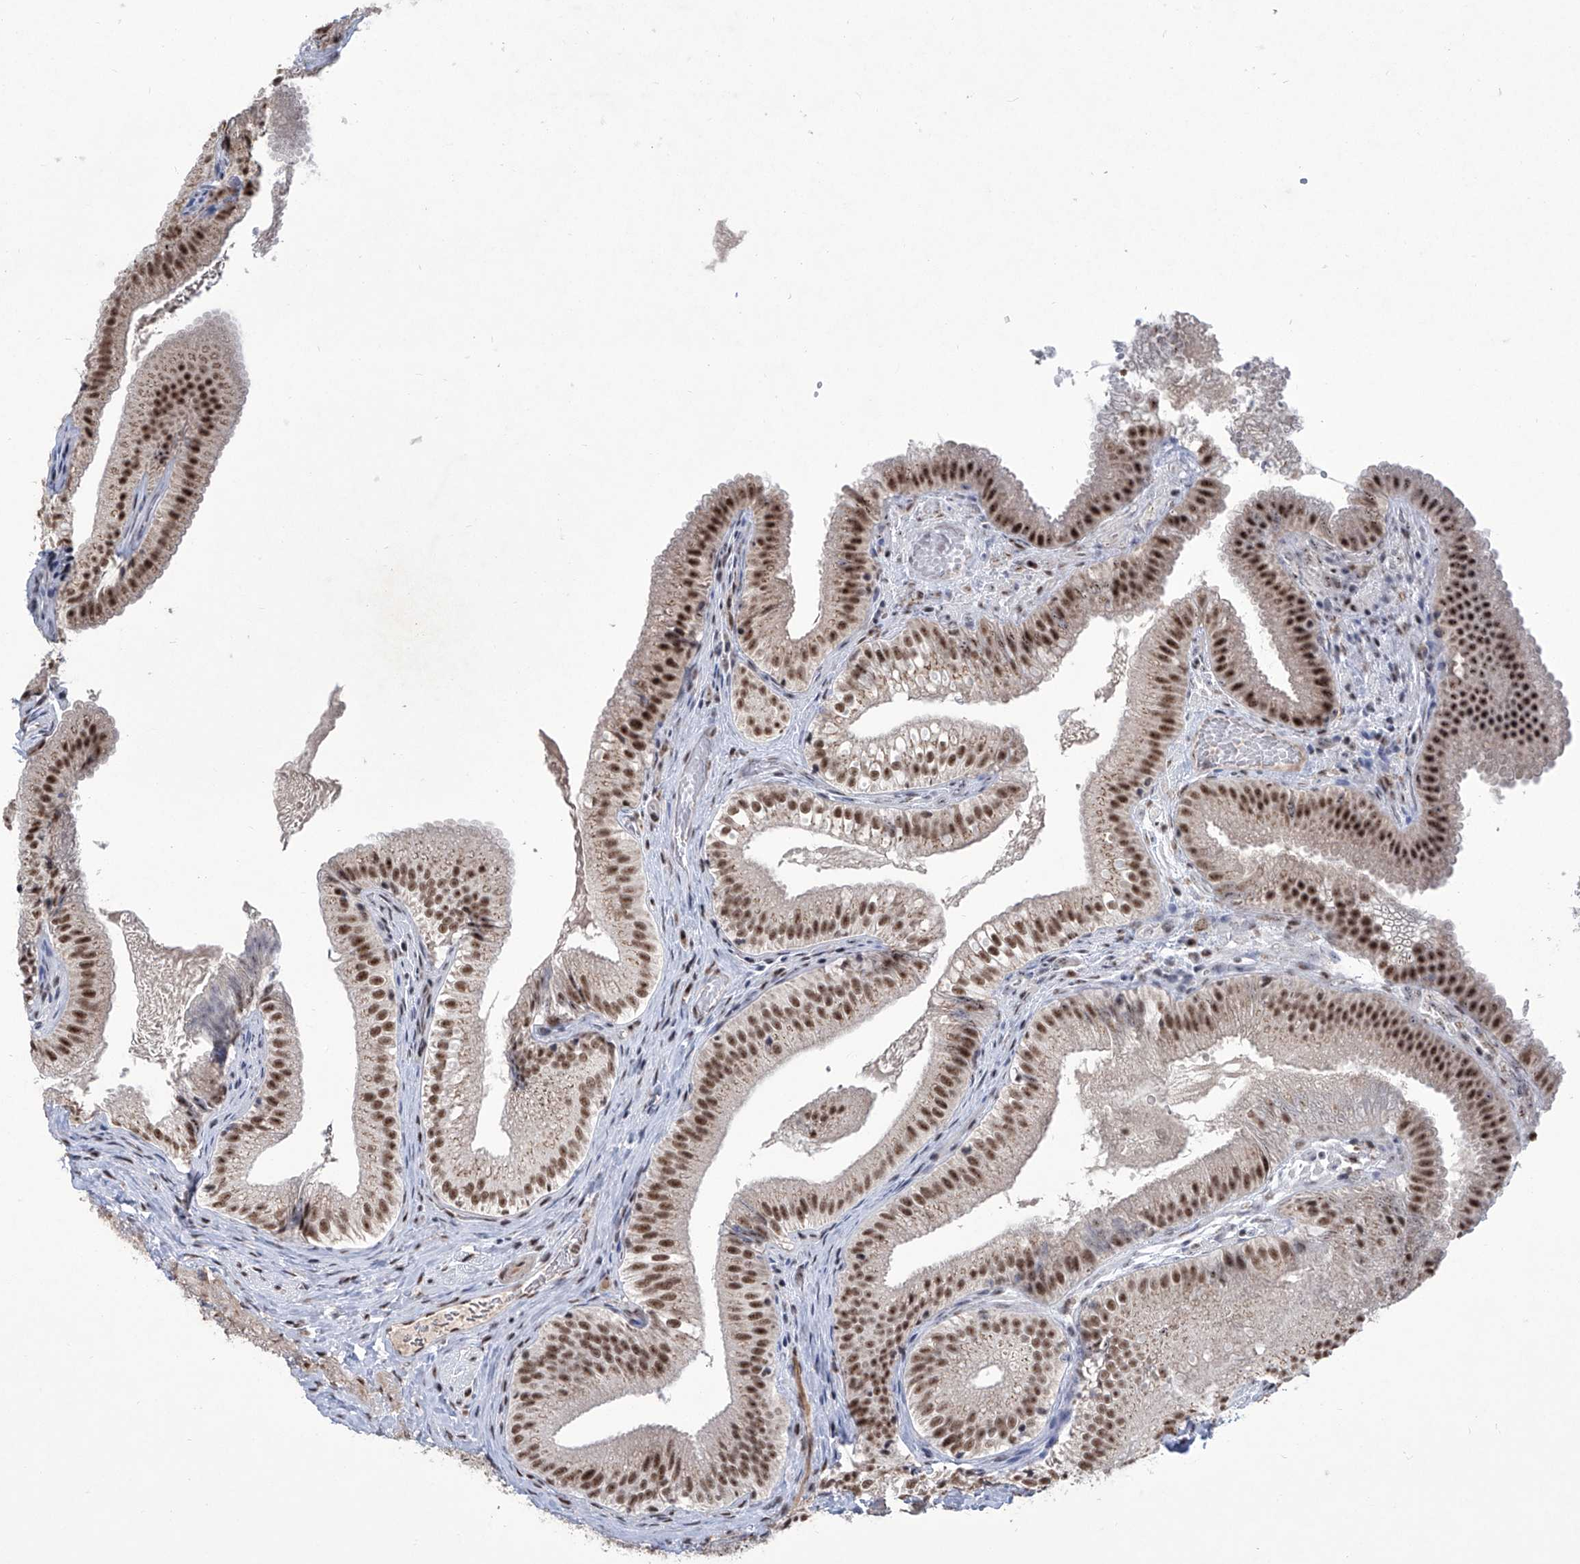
{"staining": {"intensity": "strong", "quantity": ">75%", "location": "nuclear"}, "tissue": "gallbladder", "cell_type": "Glandular cells", "image_type": "normal", "snomed": [{"axis": "morphology", "description": "Normal tissue, NOS"}, {"axis": "topography", "description": "Gallbladder"}], "caption": "A high-resolution image shows IHC staining of benign gallbladder, which displays strong nuclear positivity in about >75% of glandular cells.", "gene": "FBXL4", "patient": {"sex": "female", "age": 30}}